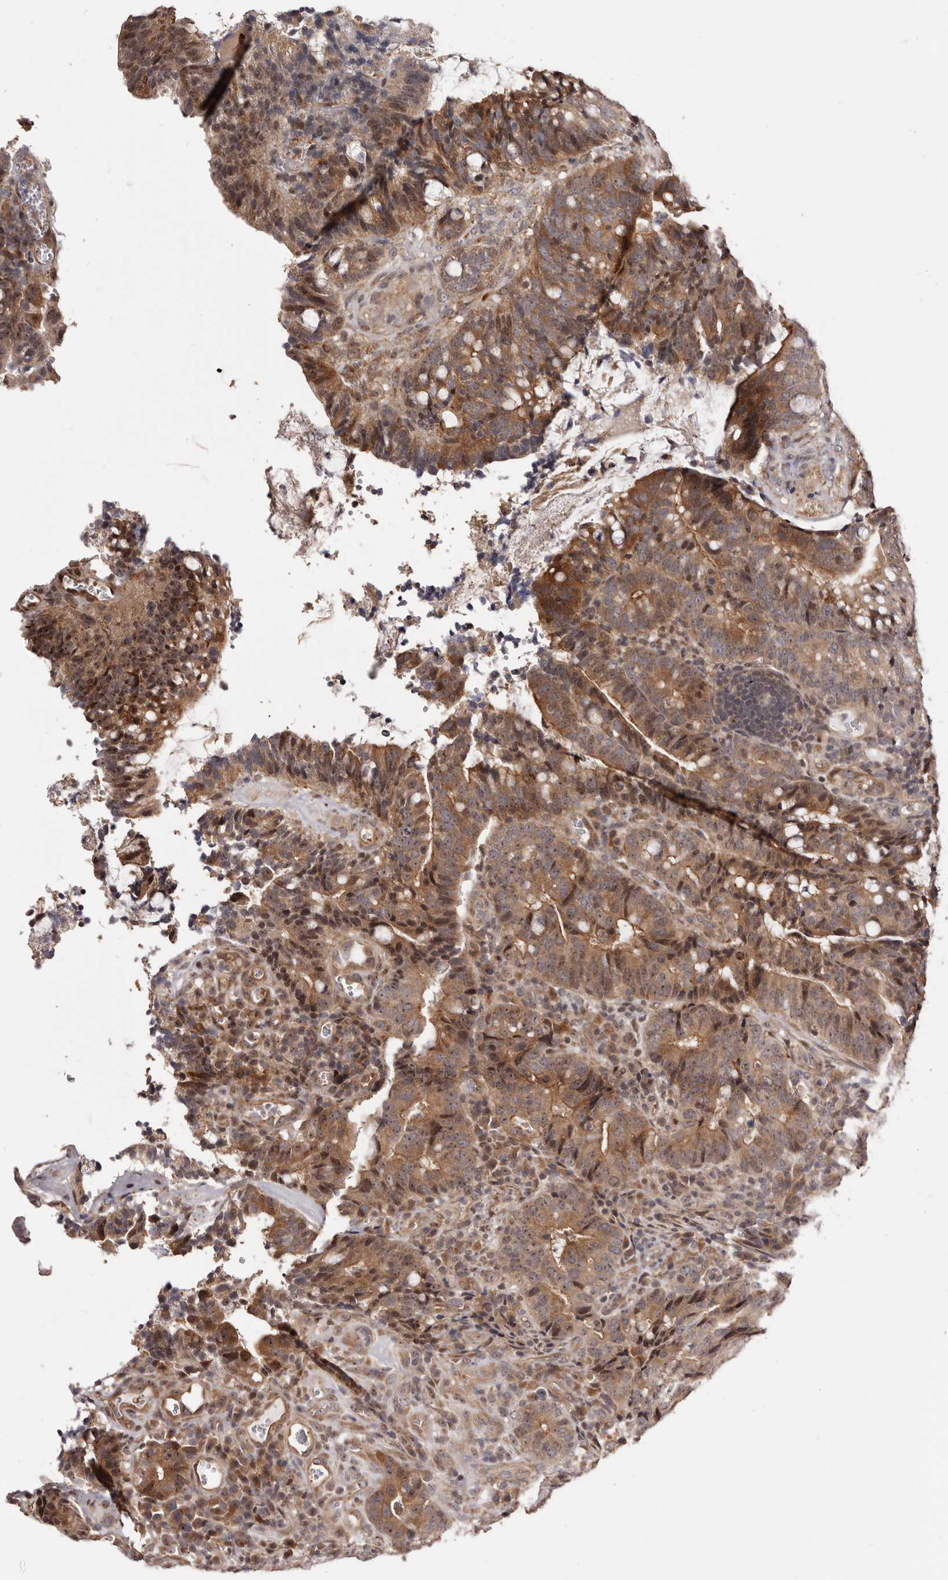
{"staining": {"intensity": "moderate", "quantity": ">75%", "location": "cytoplasmic/membranous,nuclear"}, "tissue": "colorectal cancer", "cell_type": "Tumor cells", "image_type": "cancer", "snomed": [{"axis": "morphology", "description": "Adenocarcinoma, NOS"}, {"axis": "topography", "description": "Colon"}], "caption": "DAB immunohistochemical staining of human colorectal cancer demonstrates moderate cytoplasmic/membranous and nuclear protein expression in about >75% of tumor cells.", "gene": "NOL12", "patient": {"sex": "female", "age": 66}}